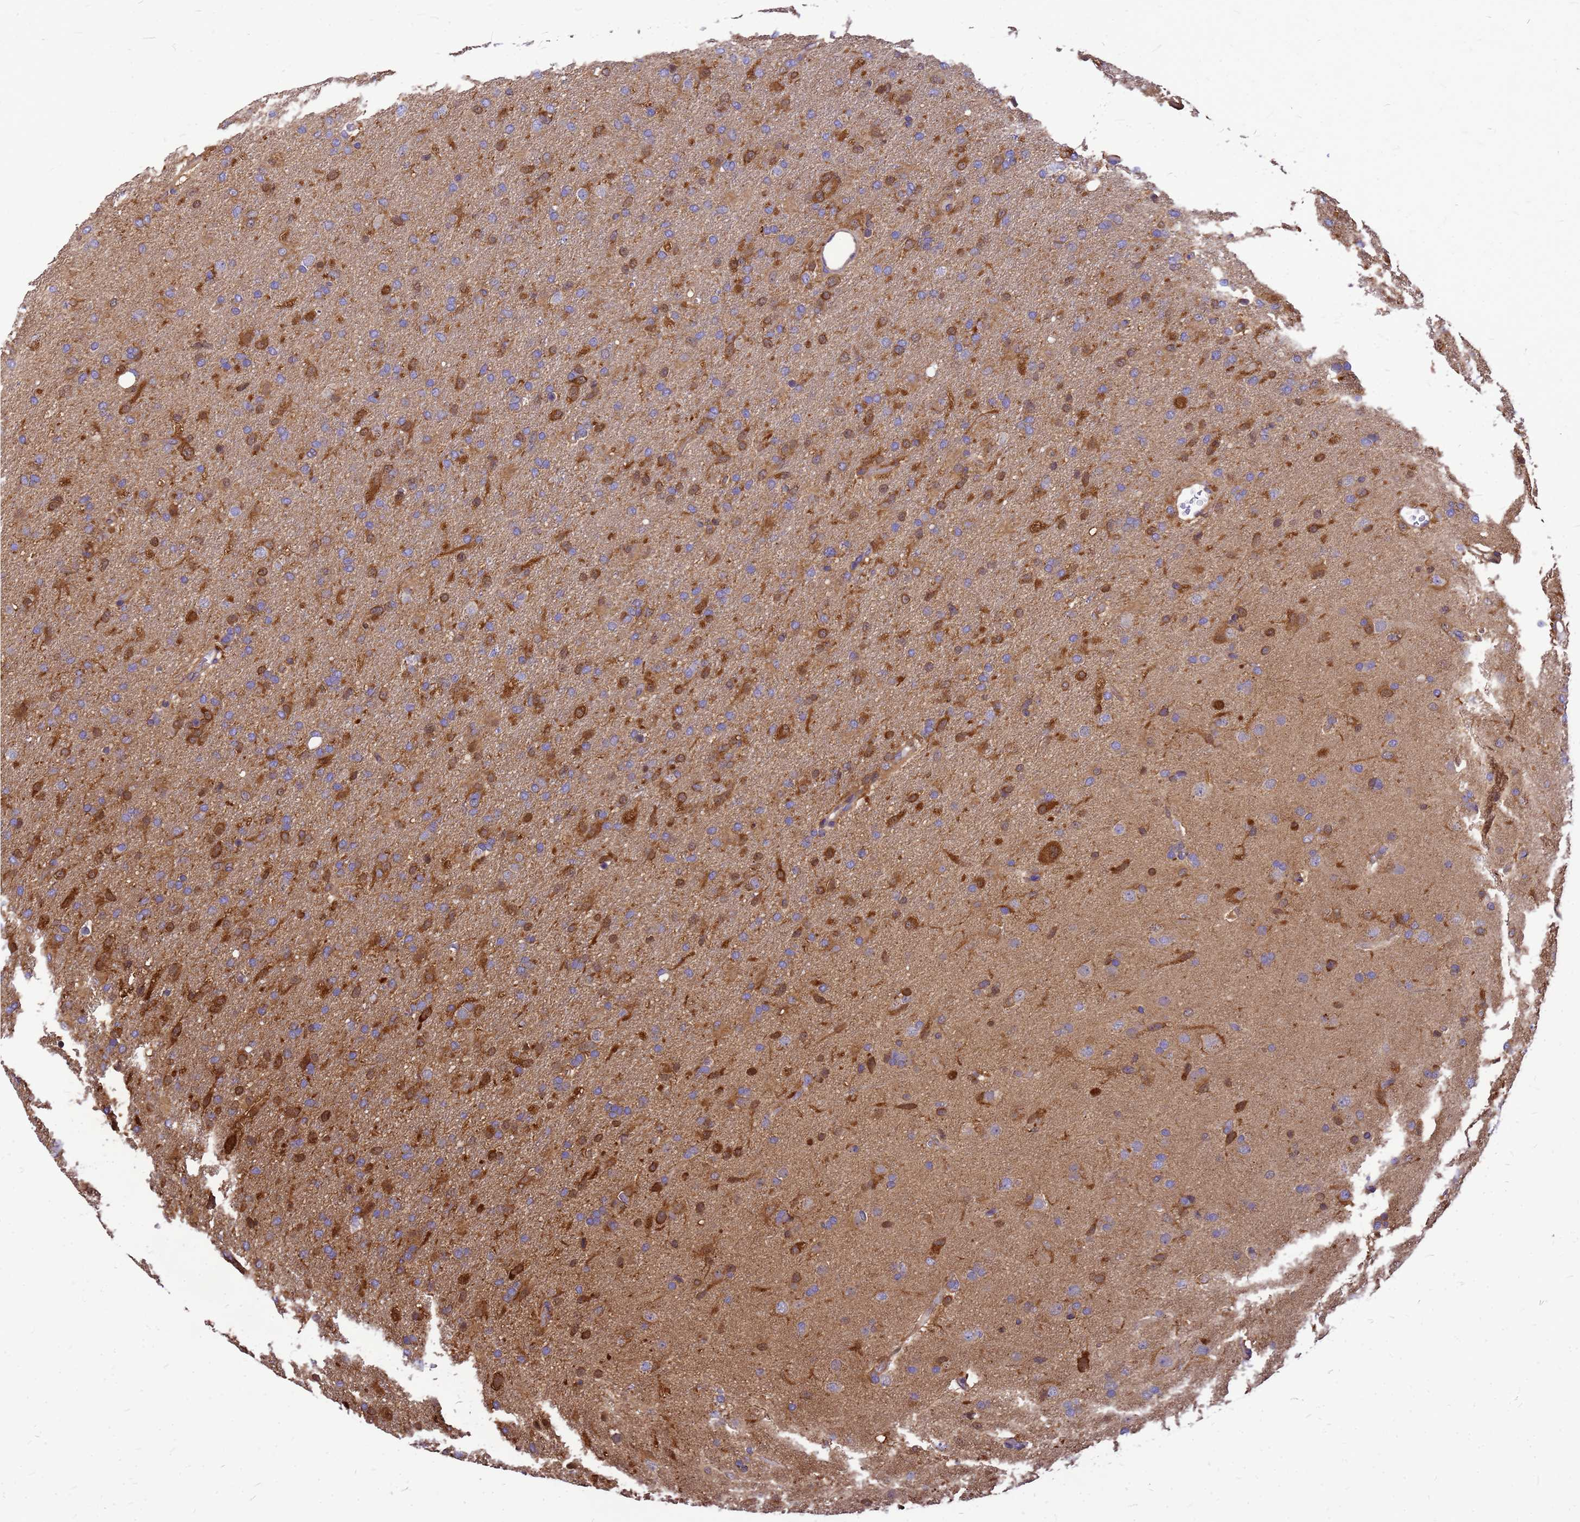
{"staining": {"intensity": "moderate", "quantity": "25%-75%", "location": "cytoplasmic/membranous"}, "tissue": "glioma", "cell_type": "Tumor cells", "image_type": "cancer", "snomed": [{"axis": "morphology", "description": "Glioma, malignant, Low grade"}, {"axis": "topography", "description": "Brain"}], "caption": "Immunohistochemical staining of human malignant low-grade glioma demonstrates medium levels of moderate cytoplasmic/membranous staining in approximately 25%-75% of tumor cells. Immunohistochemistry (ihc) stains the protein in brown and the nuclei are stained blue.", "gene": "GID4", "patient": {"sex": "male", "age": 65}}